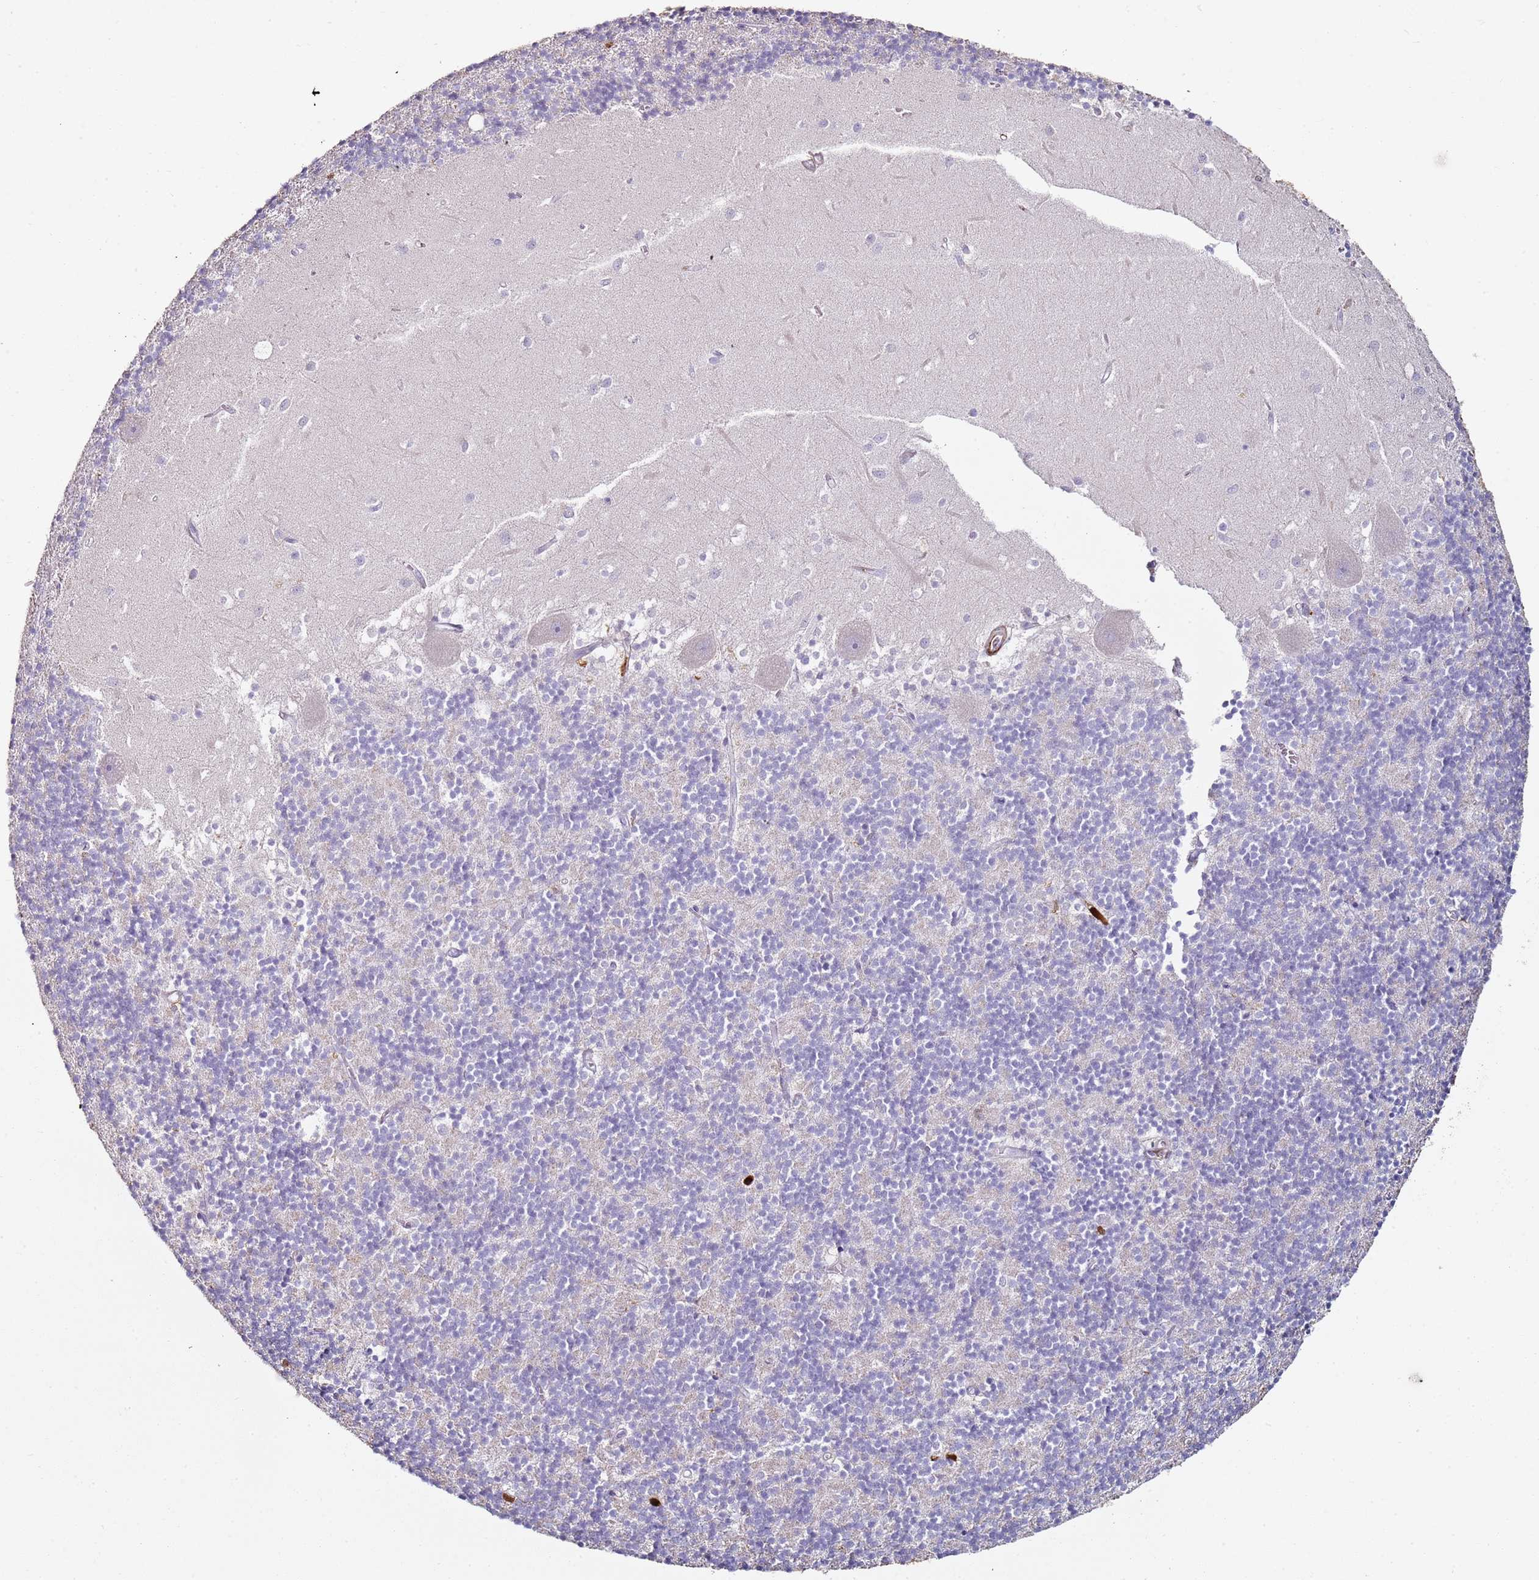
{"staining": {"intensity": "negative", "quantity": "none", "location": "none"}, "tissue": "cerebellum", "cell_type": "Cells in granular layer", "image_type": "normal", "snomed": [{"axis": "morphology", "description": "Normal tissue, NOS"}, {"axis": "topography", "description": "Cerebellum"}], "caption": "This is an immunohistochemistry histopathology image of benign human cerebellum. There is no staining in cells in granular layer.", "gene": "S100A4", "patient": {"sex": "male", "age": 54}}